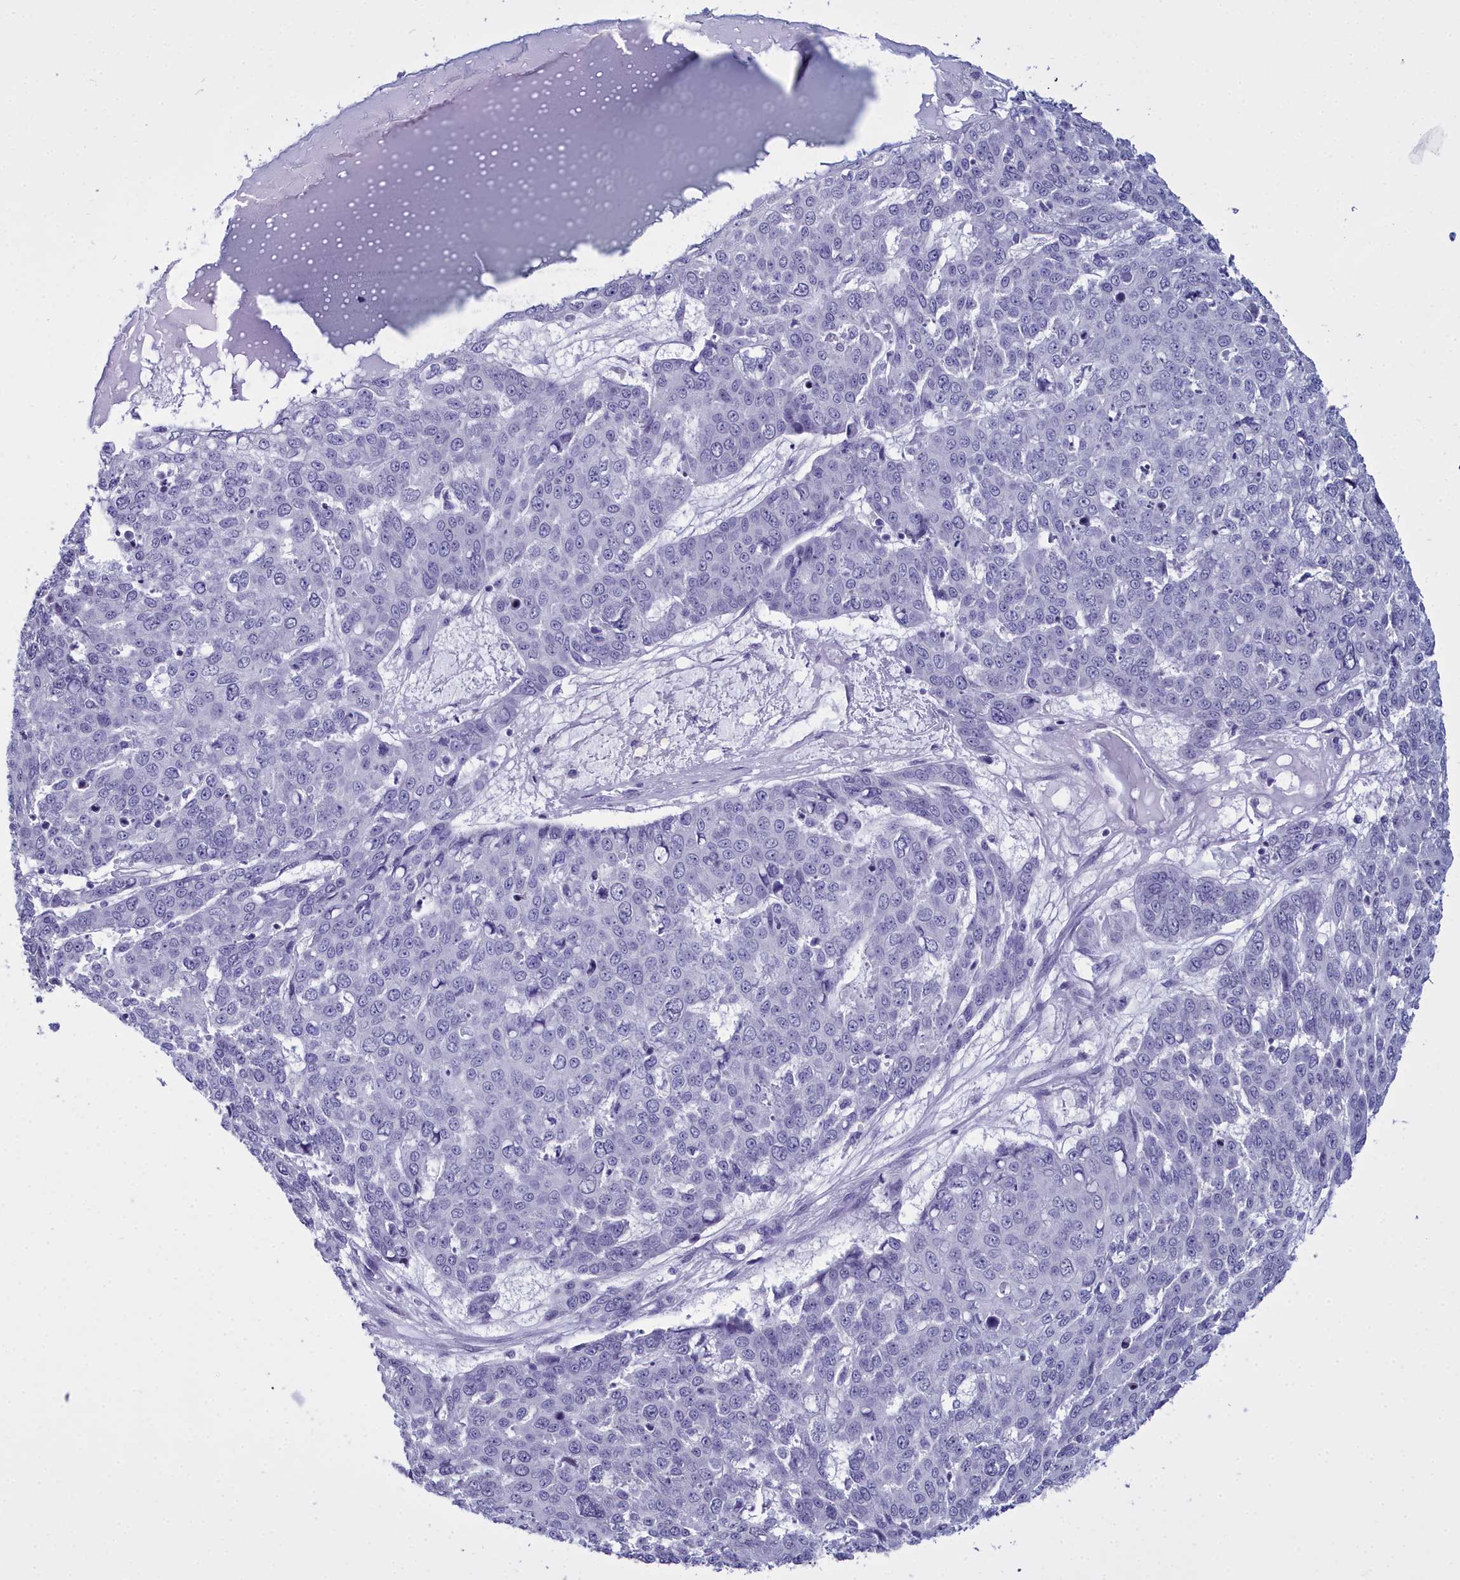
{"staining": {"intensity": "negative", "quantity": "none", "location": "none"}, "tissue": "skin cancer", "cell_type": "Tumor cells", "image_type": "cancer", "snomed": [{"axis": "morphology", "description": "Squamous cell carcinoma, NOS"}, {"axis": "topography", "description": "Skin"}], "caption": "This is an immunohistochemistry (IHC) image of skin cancer (squamous cell carcinoma). There is no positivity in tumor cells.", "gene": "MAP6", "patient": {"sex": "male", "age": 71}}